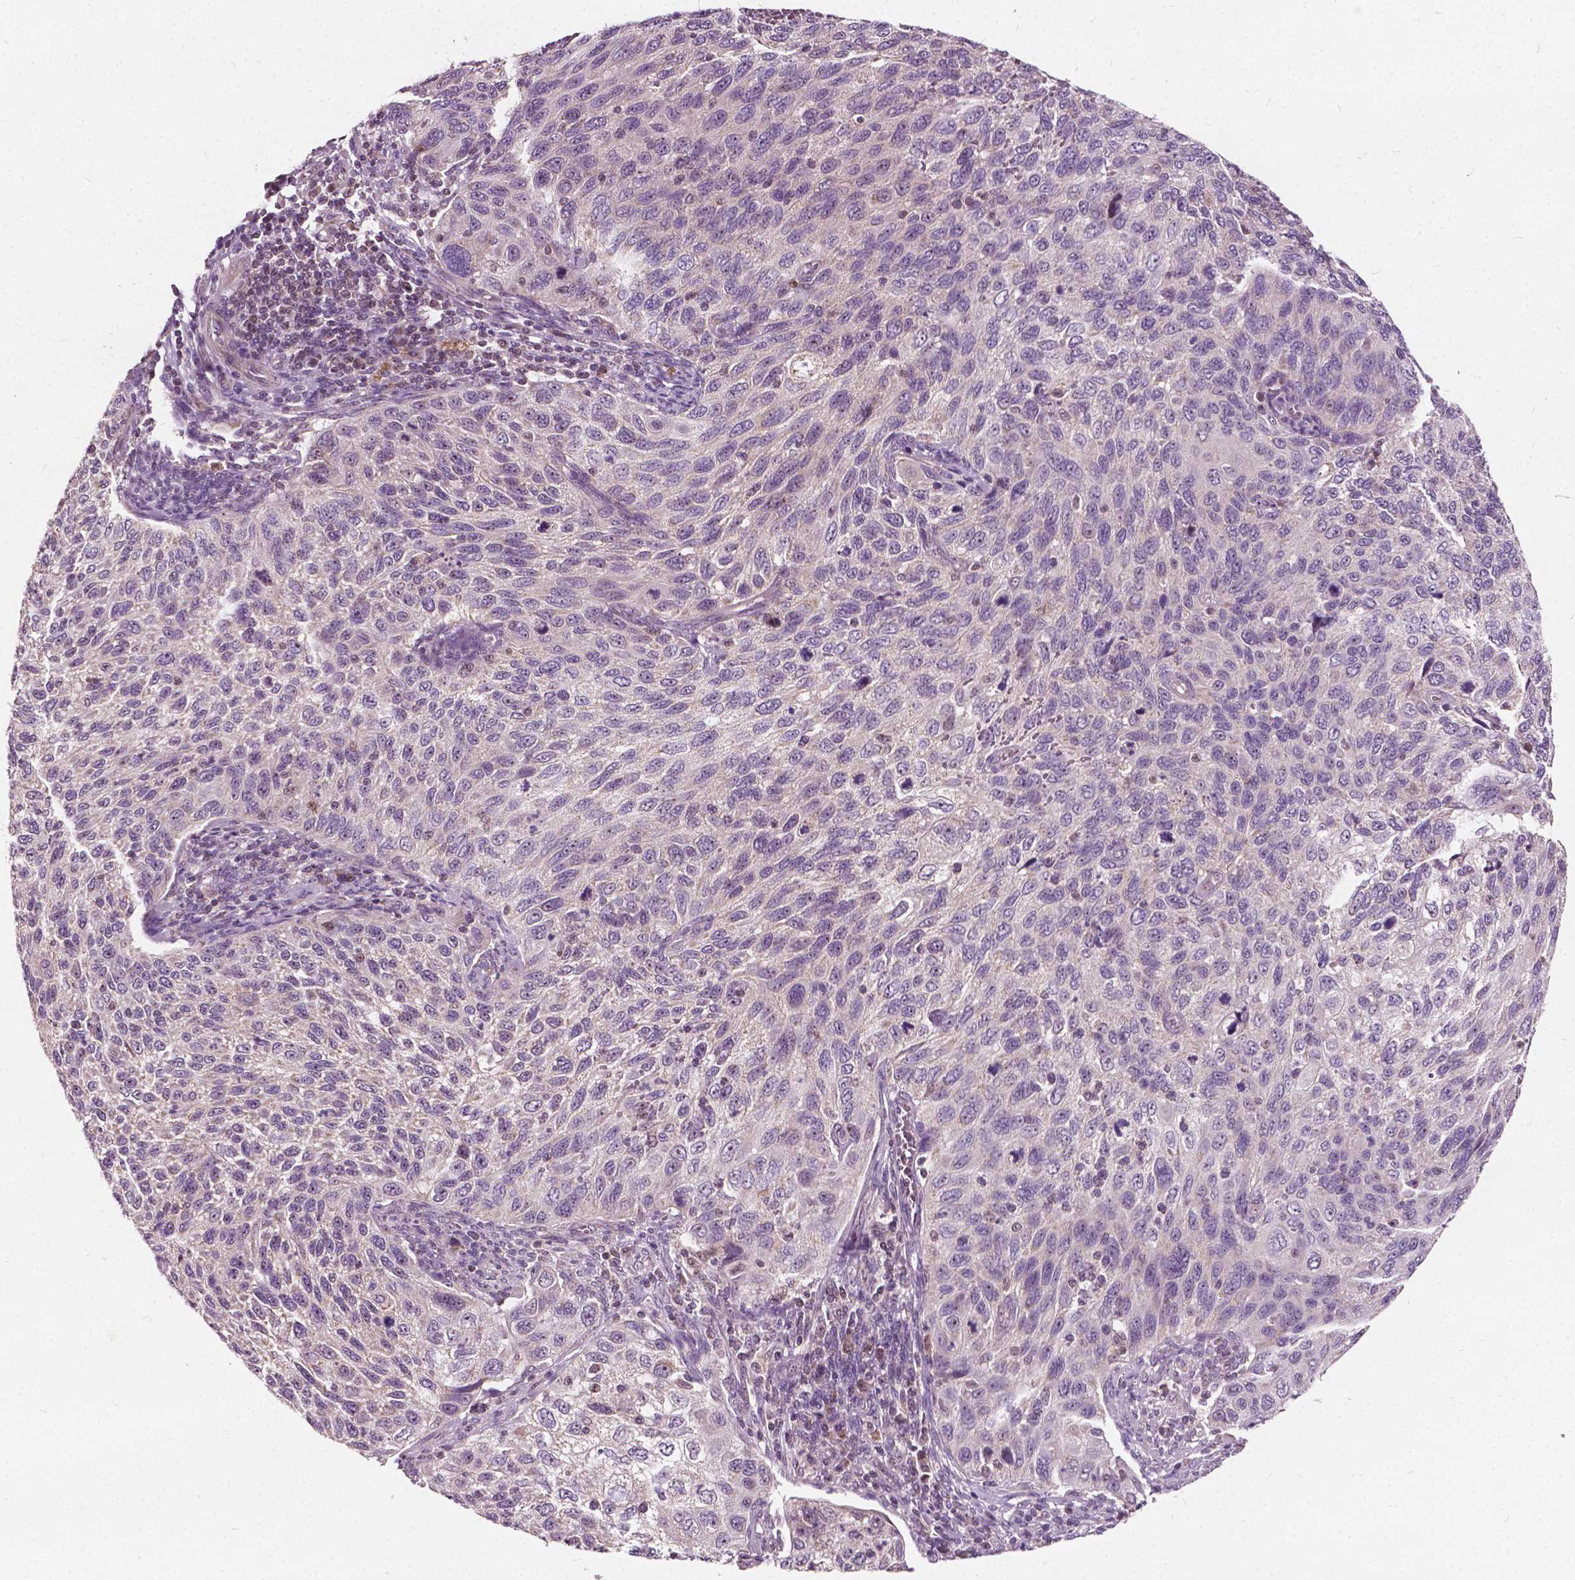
{"staining": {"intensity": "negative", "quantity": "none", "location": "none"}, "tissue": "cervical cancer", "cell_type": "Tumor cells", "image_type": "cancer", "snomed": [{"axis": "morphology", "description": "Squamous cell carcinoma, NOS"}, {"axis": "topography", "description": "Cervix"}], "caption": "DAB (3,3'-diaminobenzidine) immunohistochemical staining of cervical cancer shows no significant expression in tumor cells.", "gene": "ODF3L2", "patient": {"sex": "female", "age": 70}}